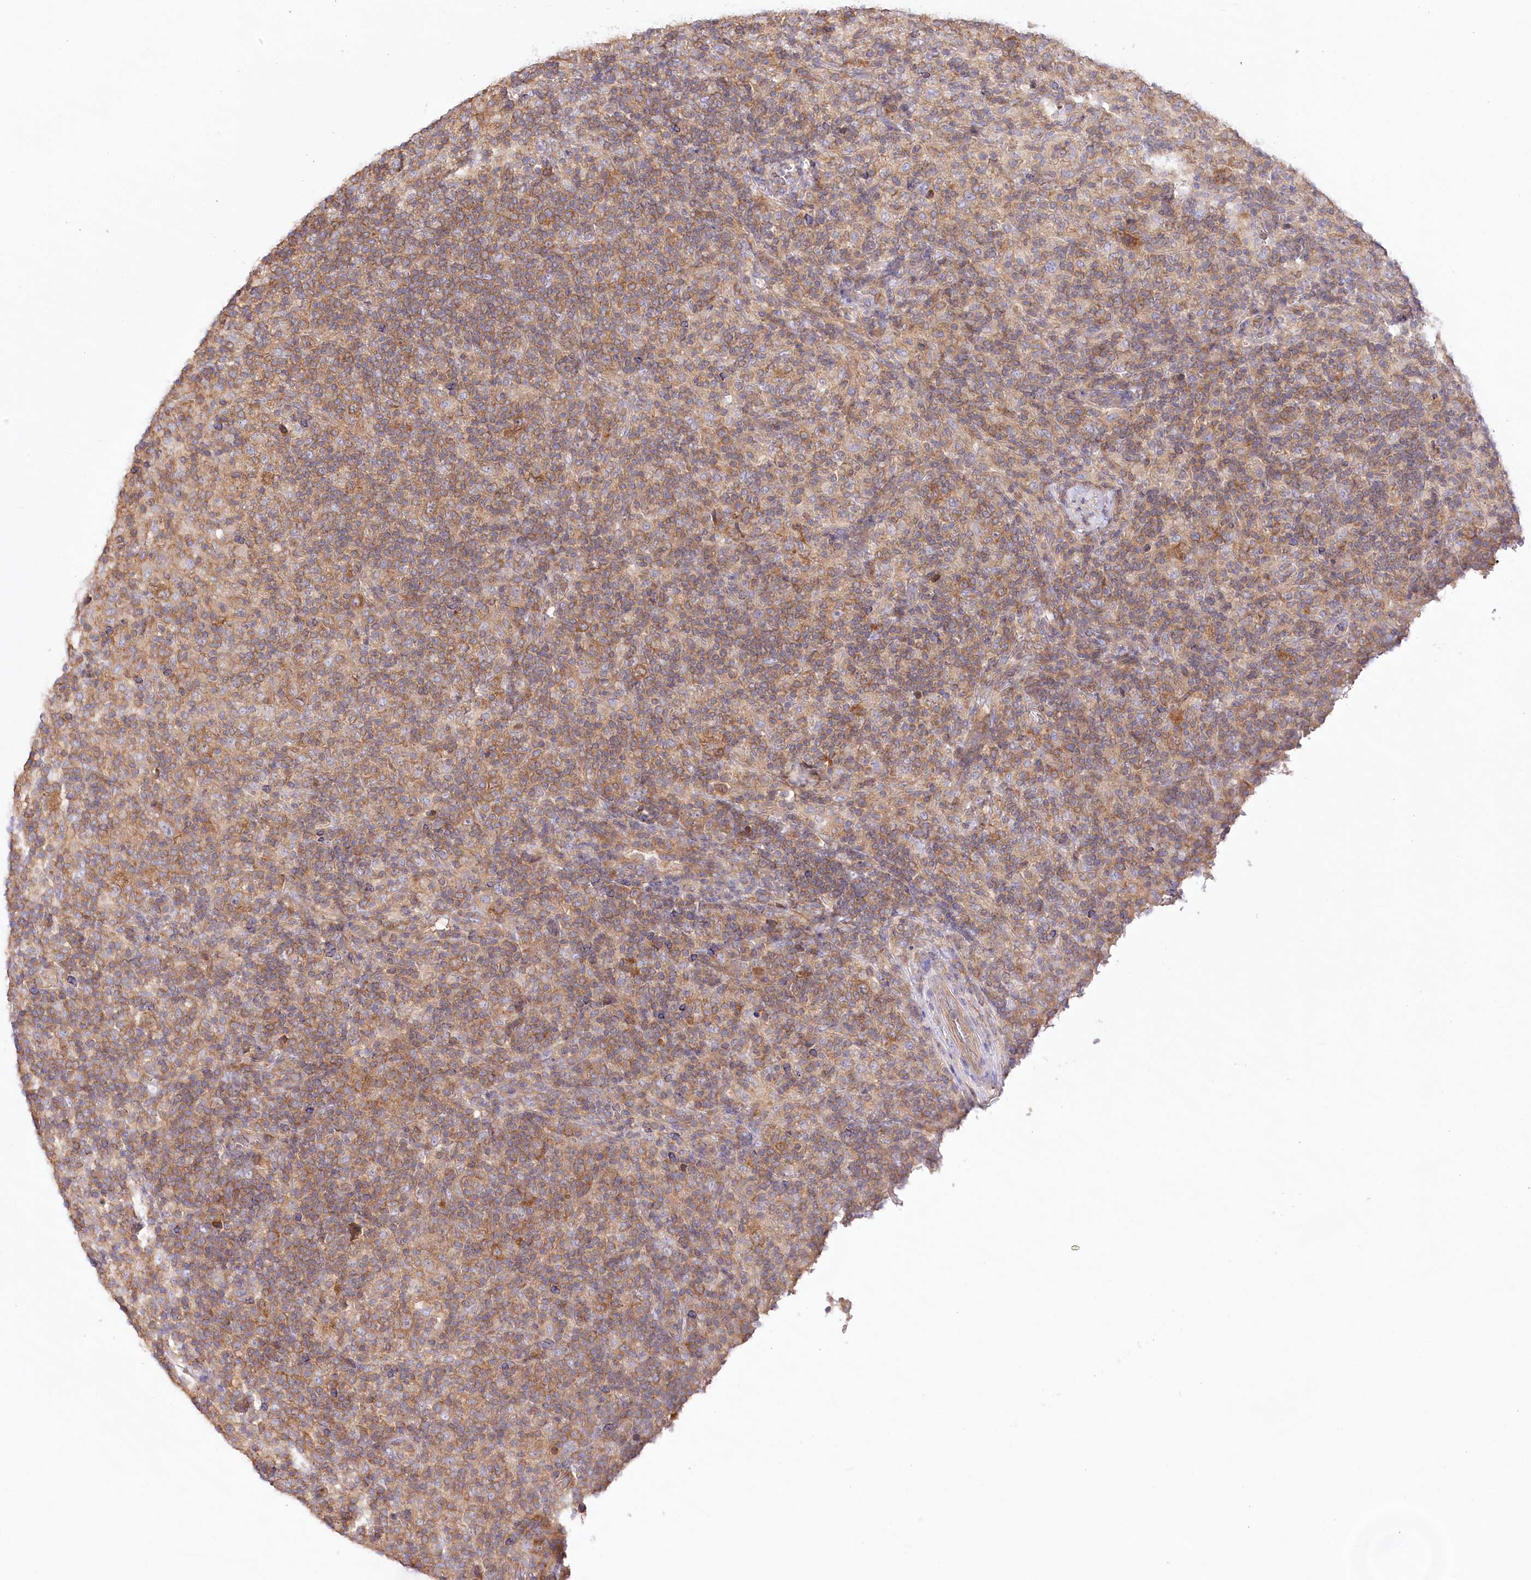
{"staining": {"intensity": "weak", "quantity": ">75%", "location": "cytoplasmic/membranous"}, "tissue": "lymphoma", "cell_type": "Tumor cells", "image_type": "cancer", "snomed": [{"axis": "morphology", "description": "Hodgkin's disease, NOS"}, {"axis": "topography", "description": "Lymph node"}], "caption": "Immunohistochemical staining of human lymphoma displays low levels of weak cytoplasmic/membranous positivity in about >75% of tumor cells.", "gene": "UMPS", "patient": {"sex": "male", "age": 70}}